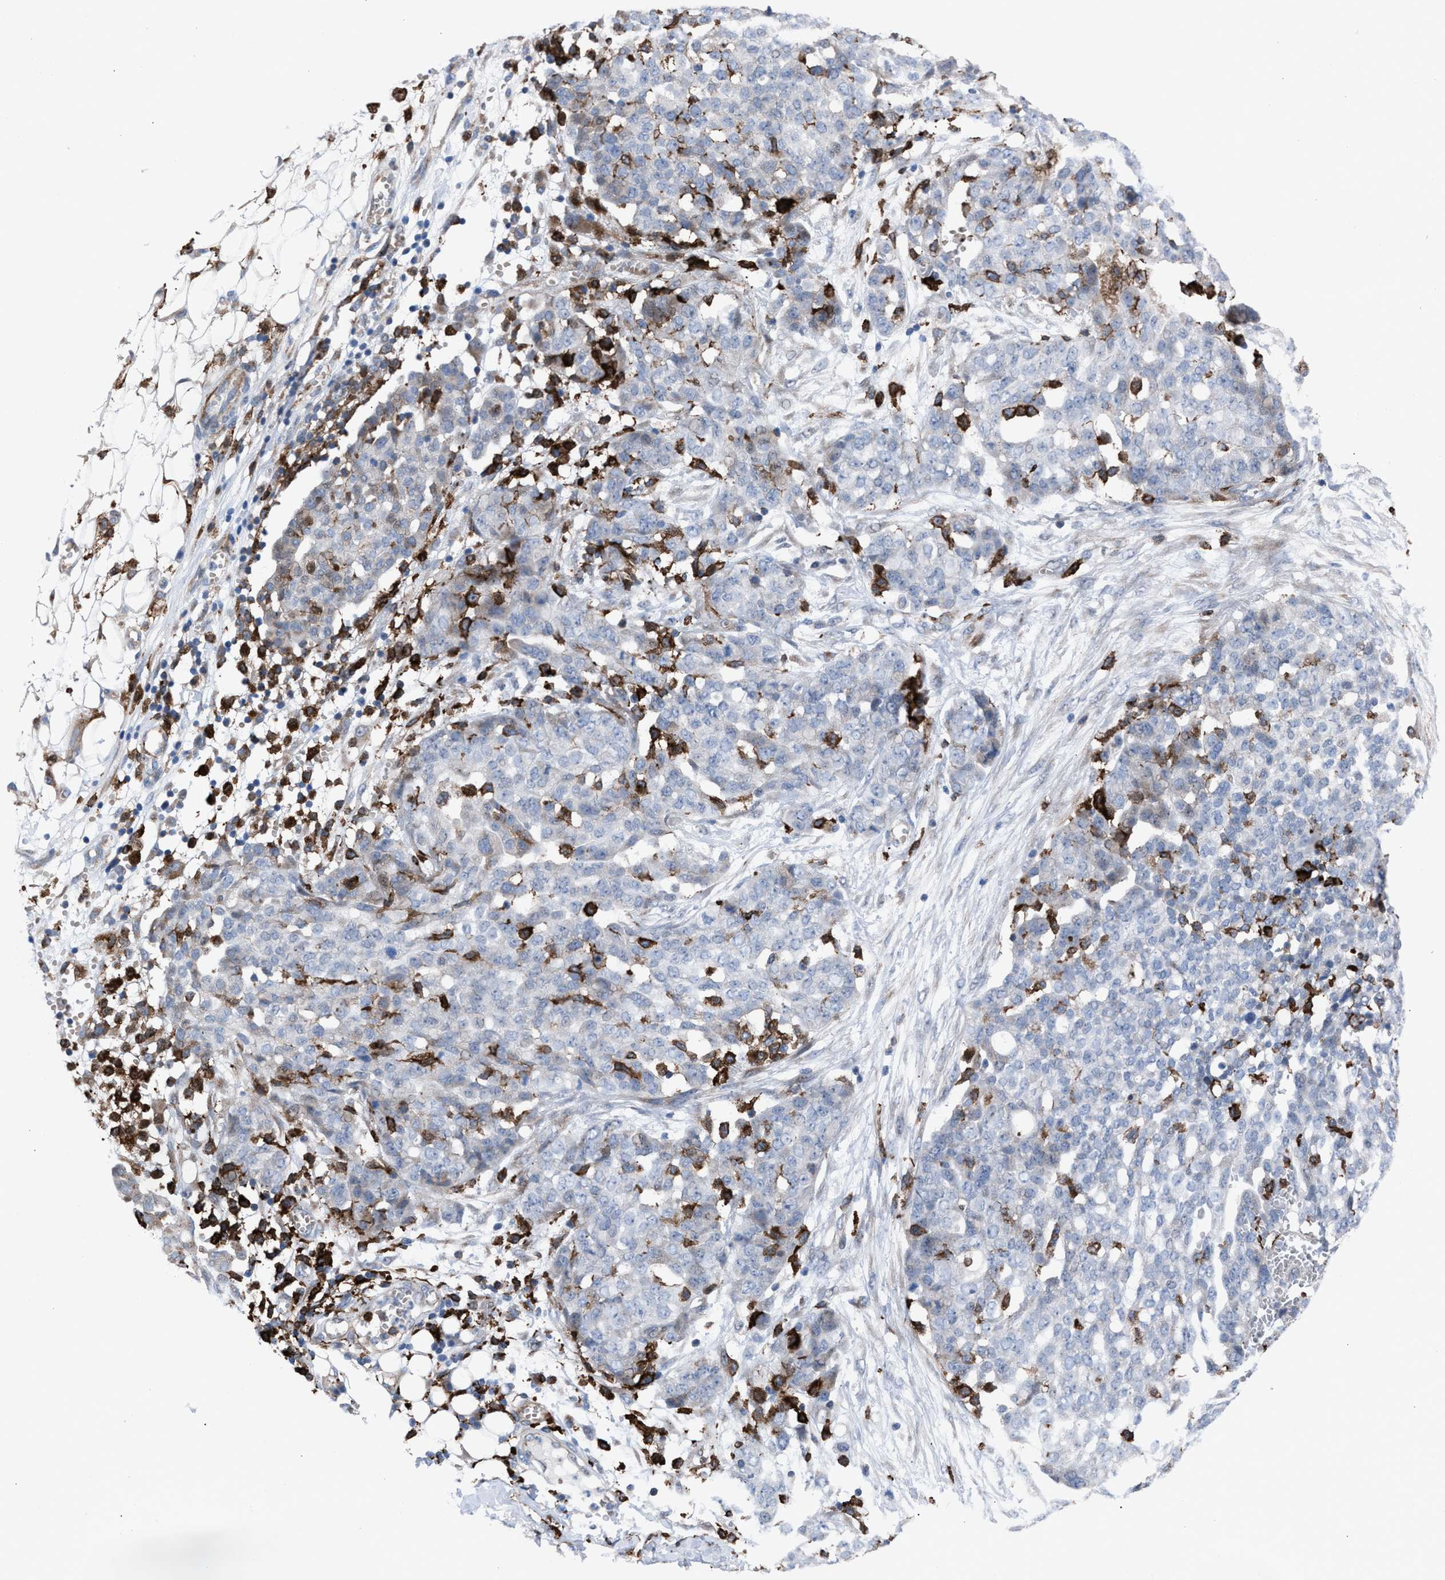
{"staining": {"intensity": "strong", "quantity": "<25%", "location": "cytoplasmic/membranous"}, "tissue": "ovarian cancer", "cell_type": "Tumor cells", "image_type": "cancer", "snomed": [{"axis": "morphology", "description": "Cystadenocarcinoma, serous, NOS"}, {"axis": "topography", "description": "Soft tissue"}, {"axis": "topography", "description": "Ovary"}], "caption": "A micrograph showing strong cytoplasmic/membranous staining in about <25% of tumor cells in ovarian cancer, as visualized by brown immunohistochemical staining.", "gene": "SLC47A1", "patient": {"sex": "female", "age": 57}}